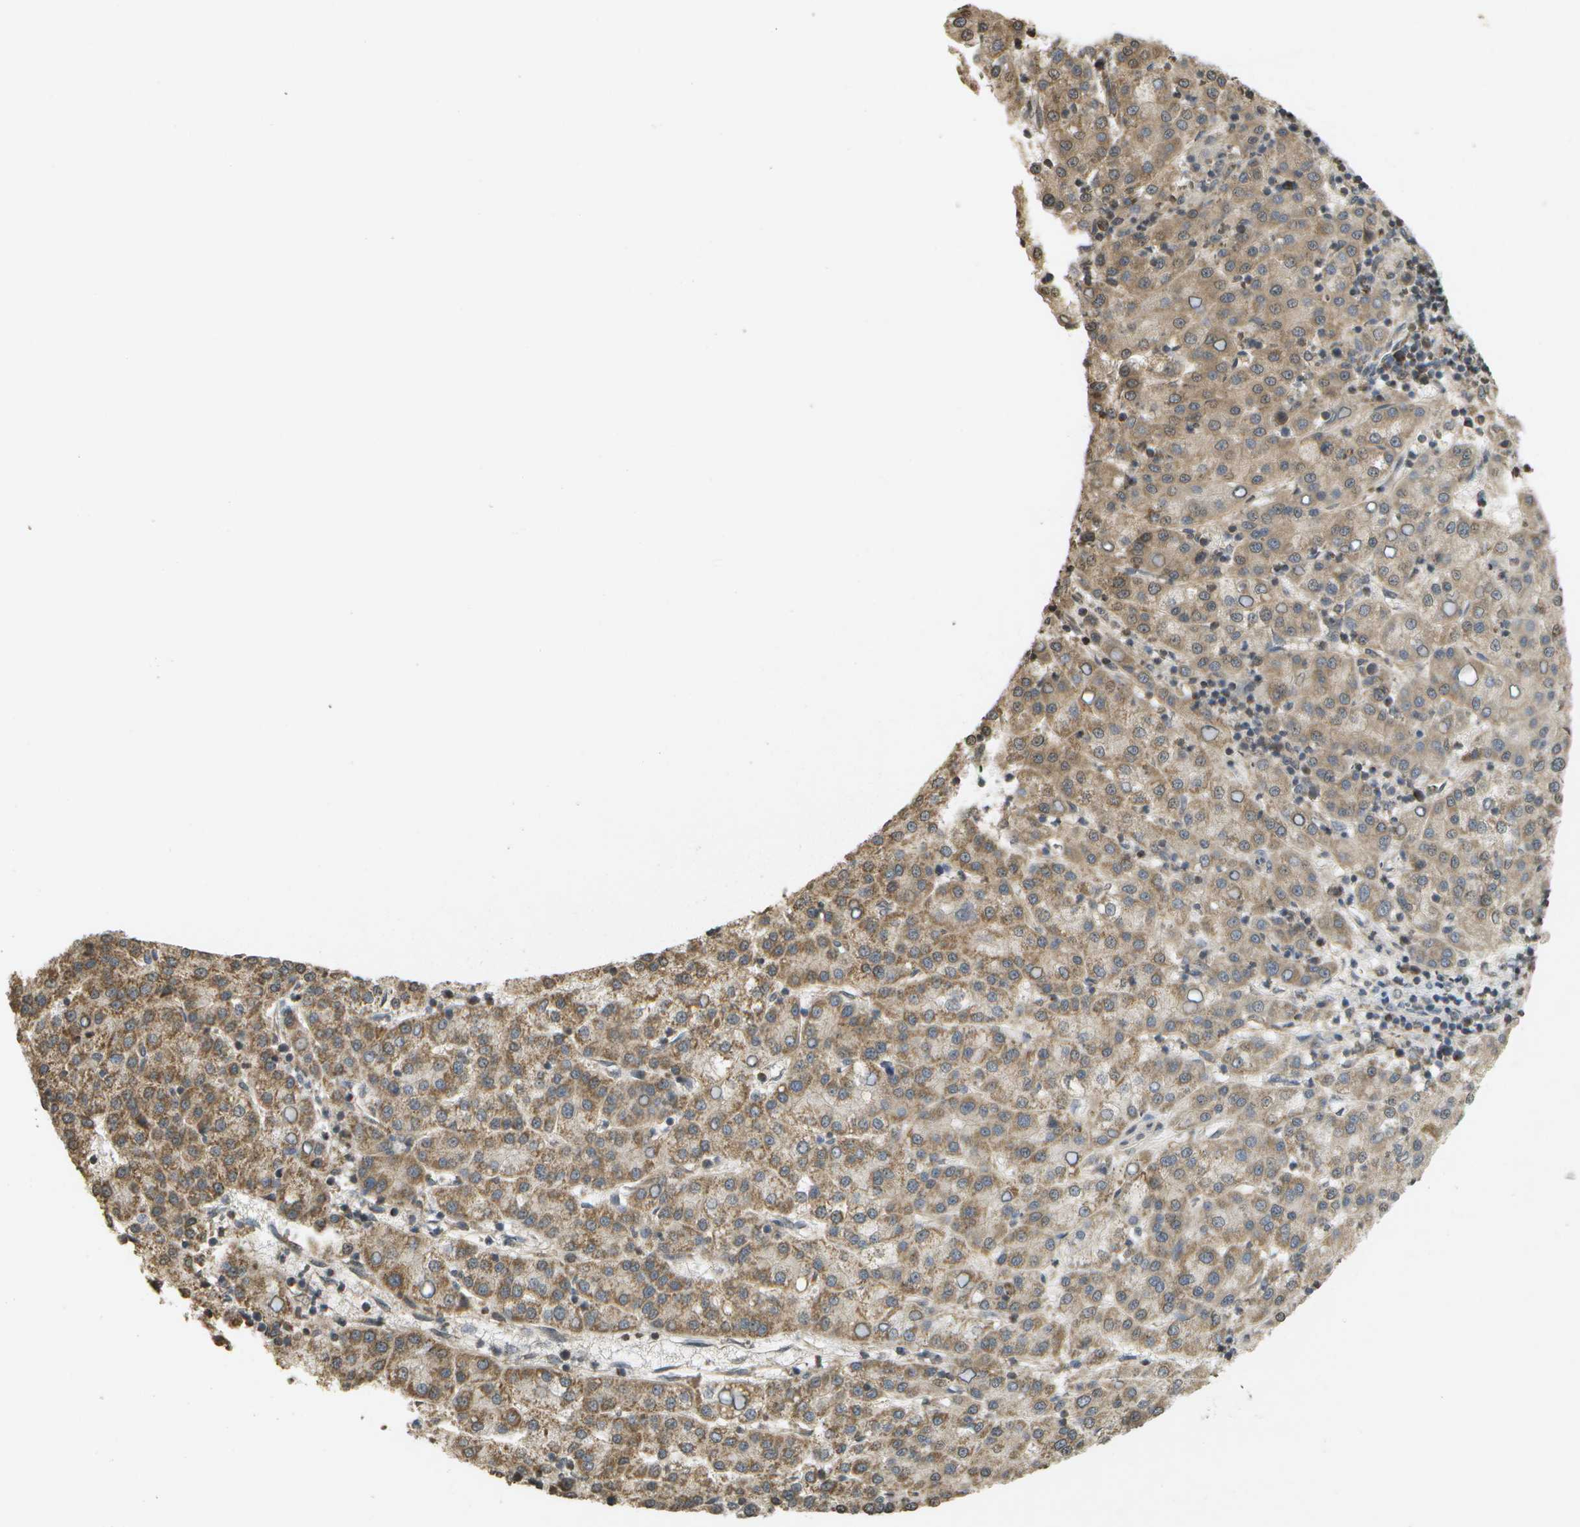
{"staining": {"intensity": "moderate", "quantity": ">75%", "location": "cytoplasmic/membranous"}, "tissue": "liver cancer", "cell_type": "Tumor cells", "image_type": "cancer", "snomed": [{"axis": "morphology", "description": "Carcinoma, Hepatocellular, NOS"}, {"axis": "topography", "description": "Liver"}], "caption": "Protein positivity by IHC shows moderate cytoplasmic/membranous positivity in about >75% of tumor cells in liver cancer (hepatocellular carcinoma).", "gene": "RAB21", "patient": {"sex": "female", "age": 58}}